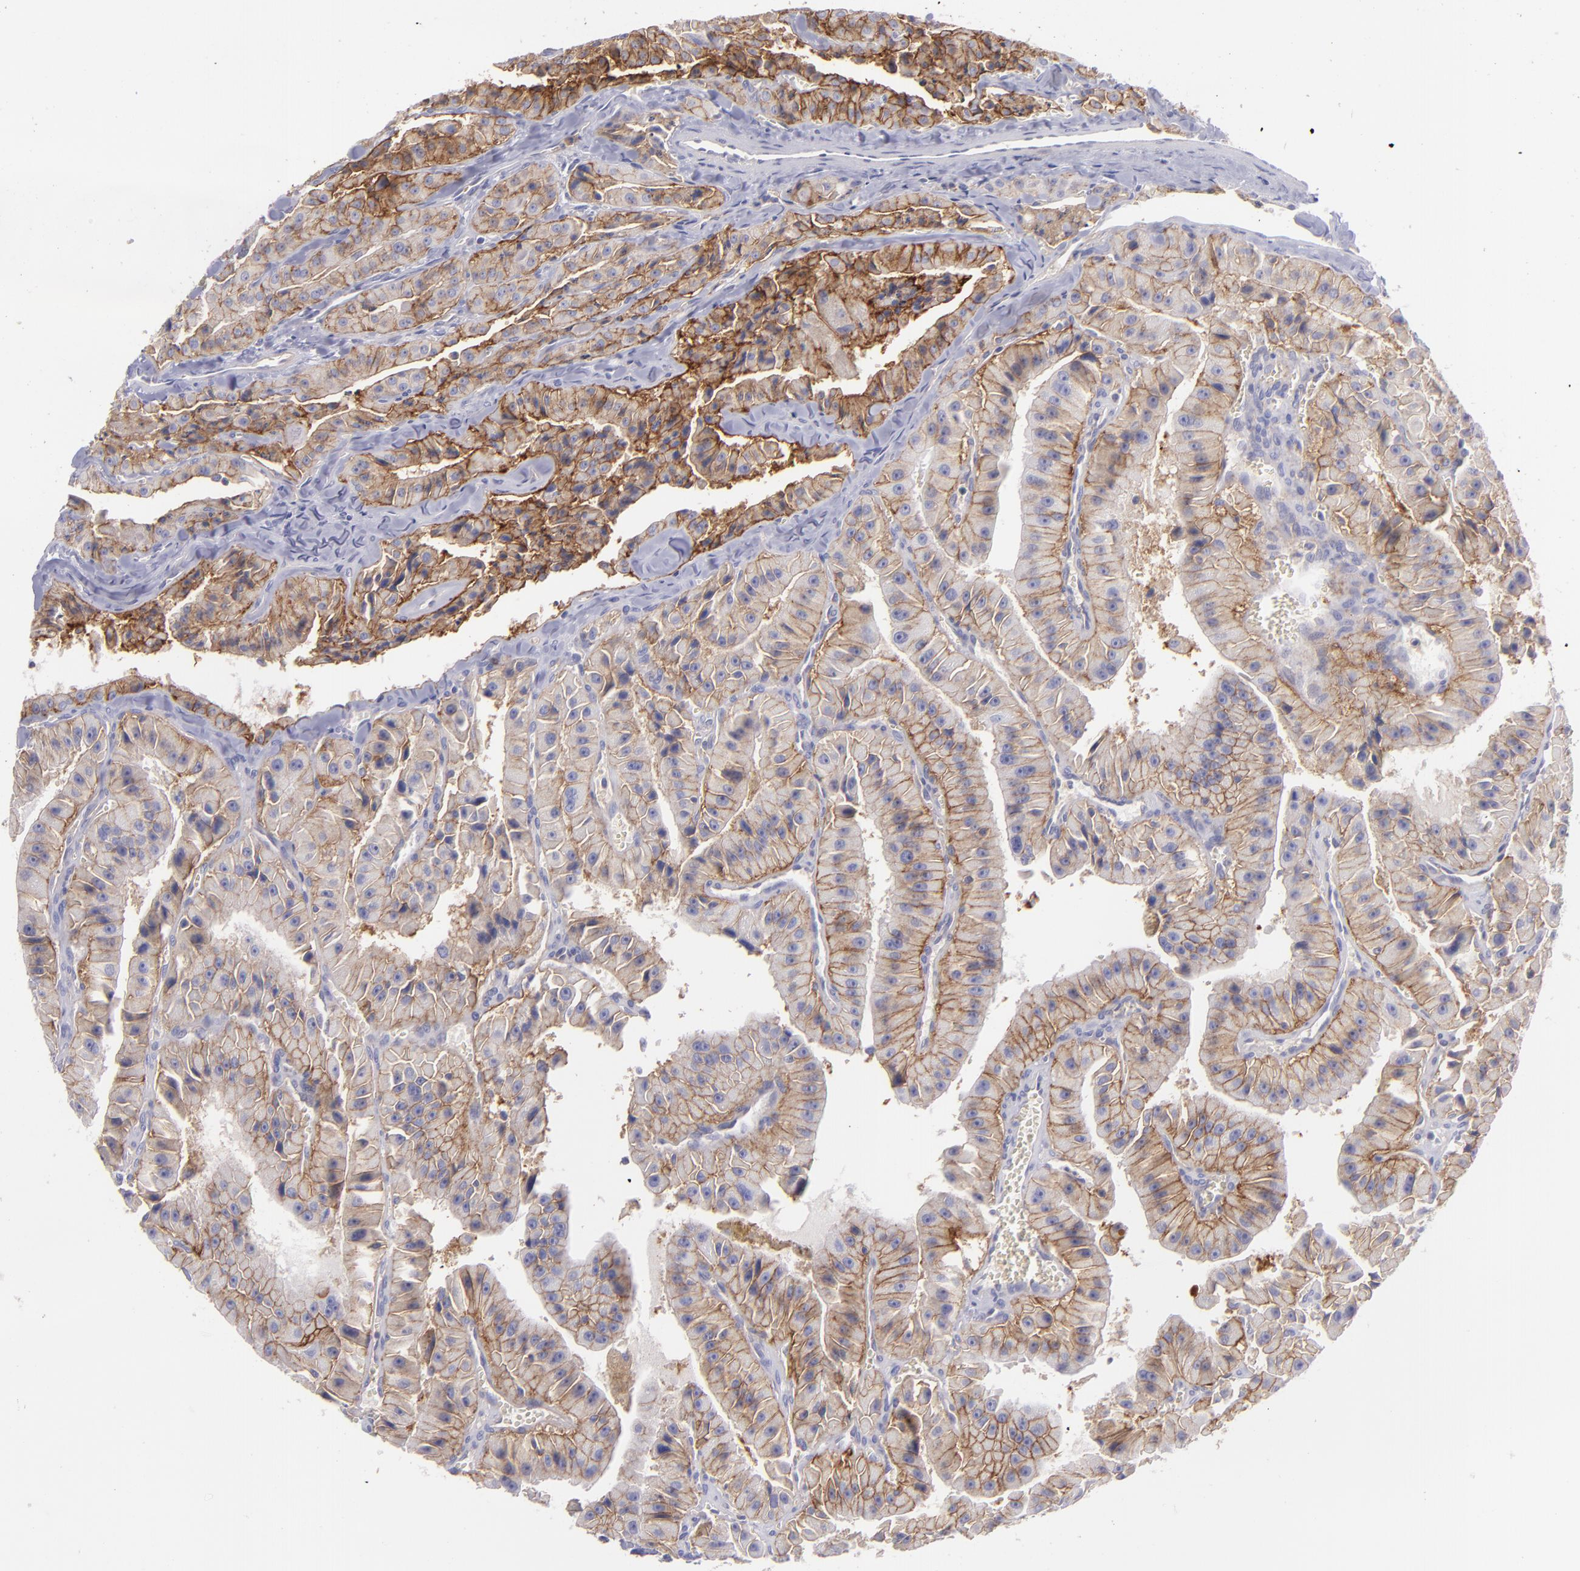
{"staining": {"intensity": "moderate", "quantity": "25%-75%", "location": "cytoplasmic/membranous"}, "tissue": "thyroid cancer", "cell_type": "Tumor cells", "image_type": "cancer", "snomed": [{"axis": "morphology", "description": "Carcinoma, NOS"}, {"axis": "topography", "description": "Thyroid gland"}], "caption": "A histopathology image of human thyroid carcinoma stained for a protein shows moderate cytoplasmic/membranous brown staining in tumor cells.", "gene": "BSG", "patient": {"sex": "male", "age": 76}}